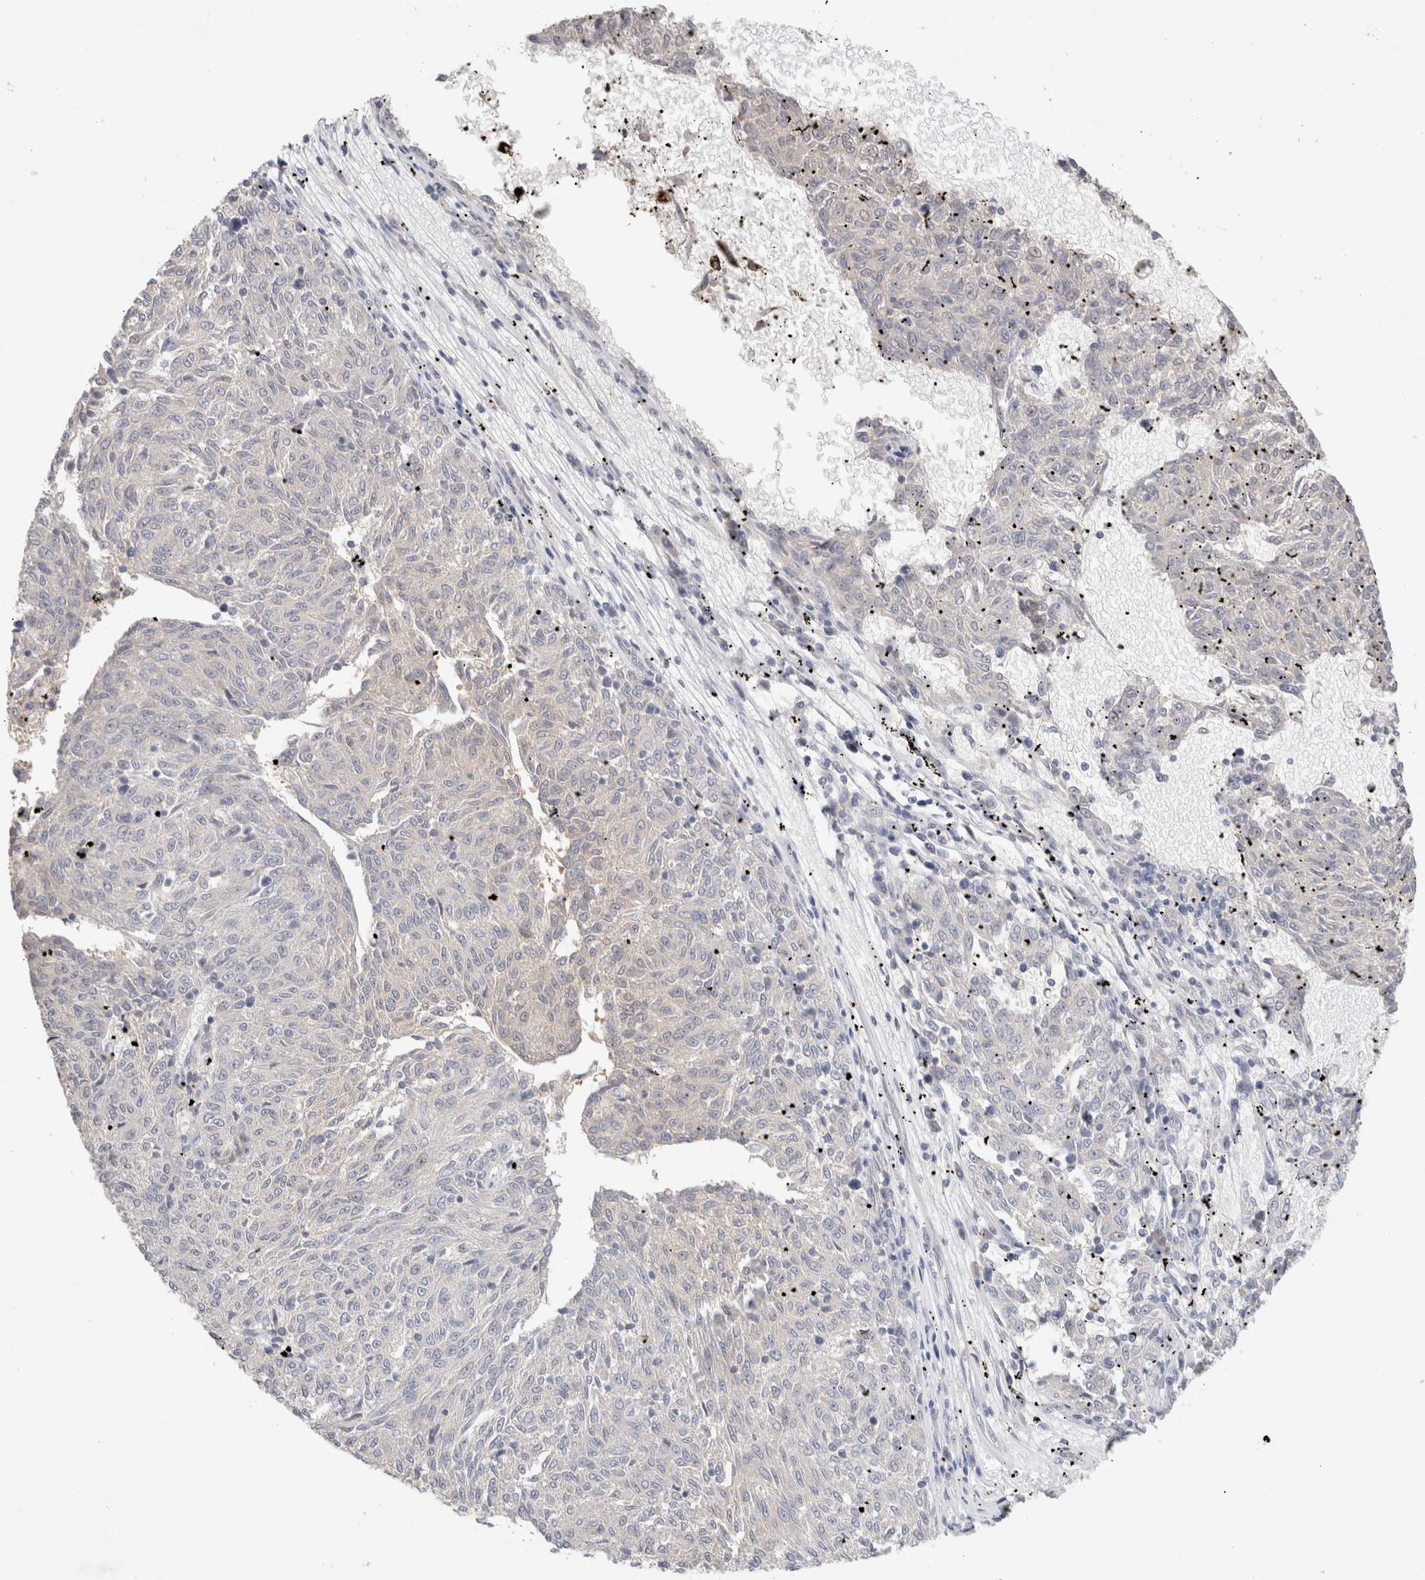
{"staining": {"intensity": "negative", "quantity": "none", "location": "none"}, "tissue": "melanoma", "cell_type": "Tumor cells", "image_type": "cancer", "snomed": [{"axis": "morphology", "description": "Malignant melanoma, NOS"}, {"axis": "topography", "description": "Skin"}], "caption": "Tumor cells are negative for brown protein staining in melanoma.", "gene": "MPP2", "patient": {"sex": "female", "age": 72}}